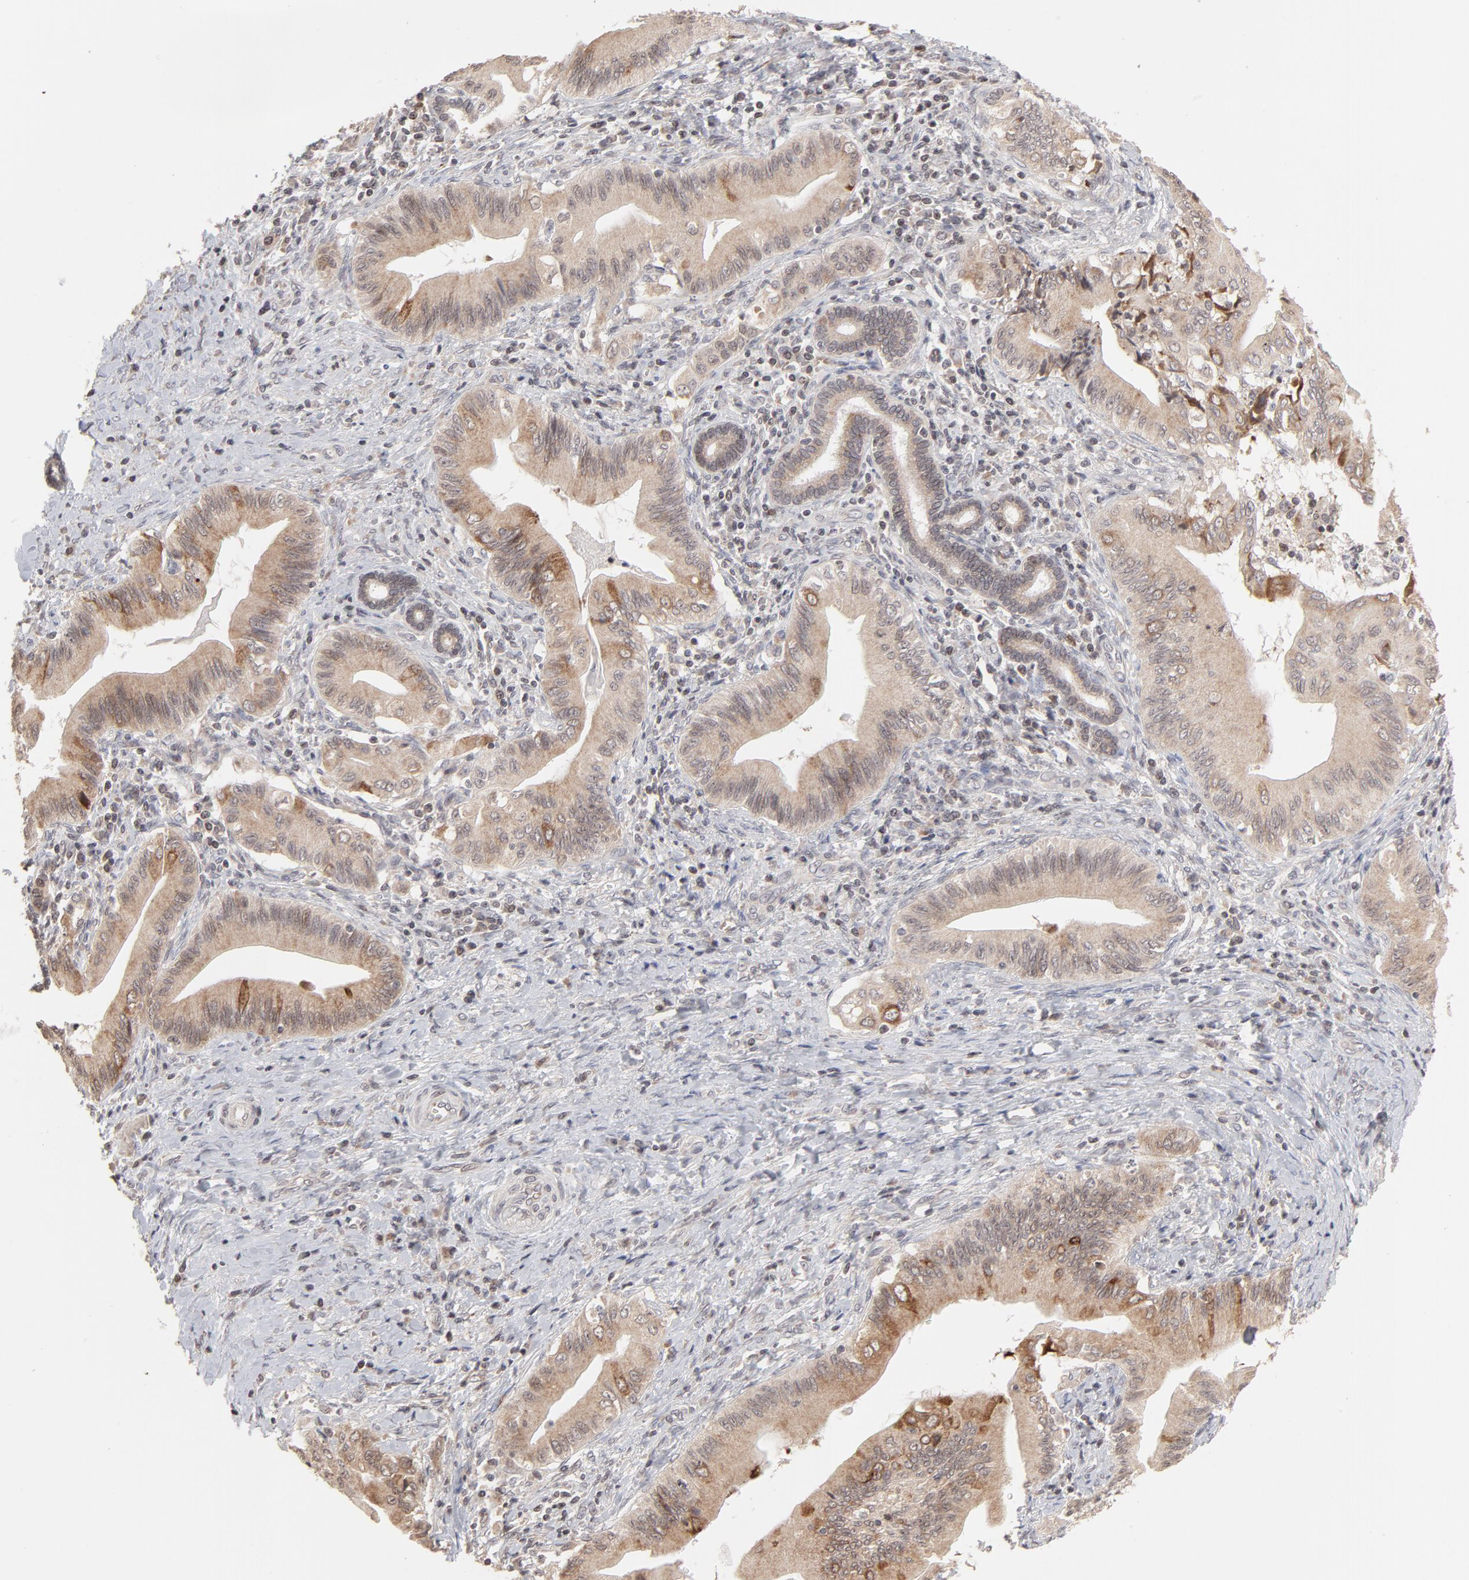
{"staining": {"intensity": "weak", "quantity": ">75%", "location": "cytoplasmic/membranous"}, "tissue": "liver cancer", "cell_type": "Tumor cells", "image_type": "cancer", "snomed": [{"axis": "morphology", "description": "Cholangiocarcinoma"}, {"axis": "topography", "description": "Liver"}], "caption": "Immunohistochemistry (IHC) histopathology image of neoplastic tissue: liver cancer (cholangiocarcinoma) stained using immunohistochemistry (IHC) displays low levels of weak protein expression localized specifically in the cytoplasmic/membranous of tumor cells, appearing as a cytoplasmic/membranous brown color.", "gene": "ARIH1", "patient": {"sex": "male", "age": 58}}